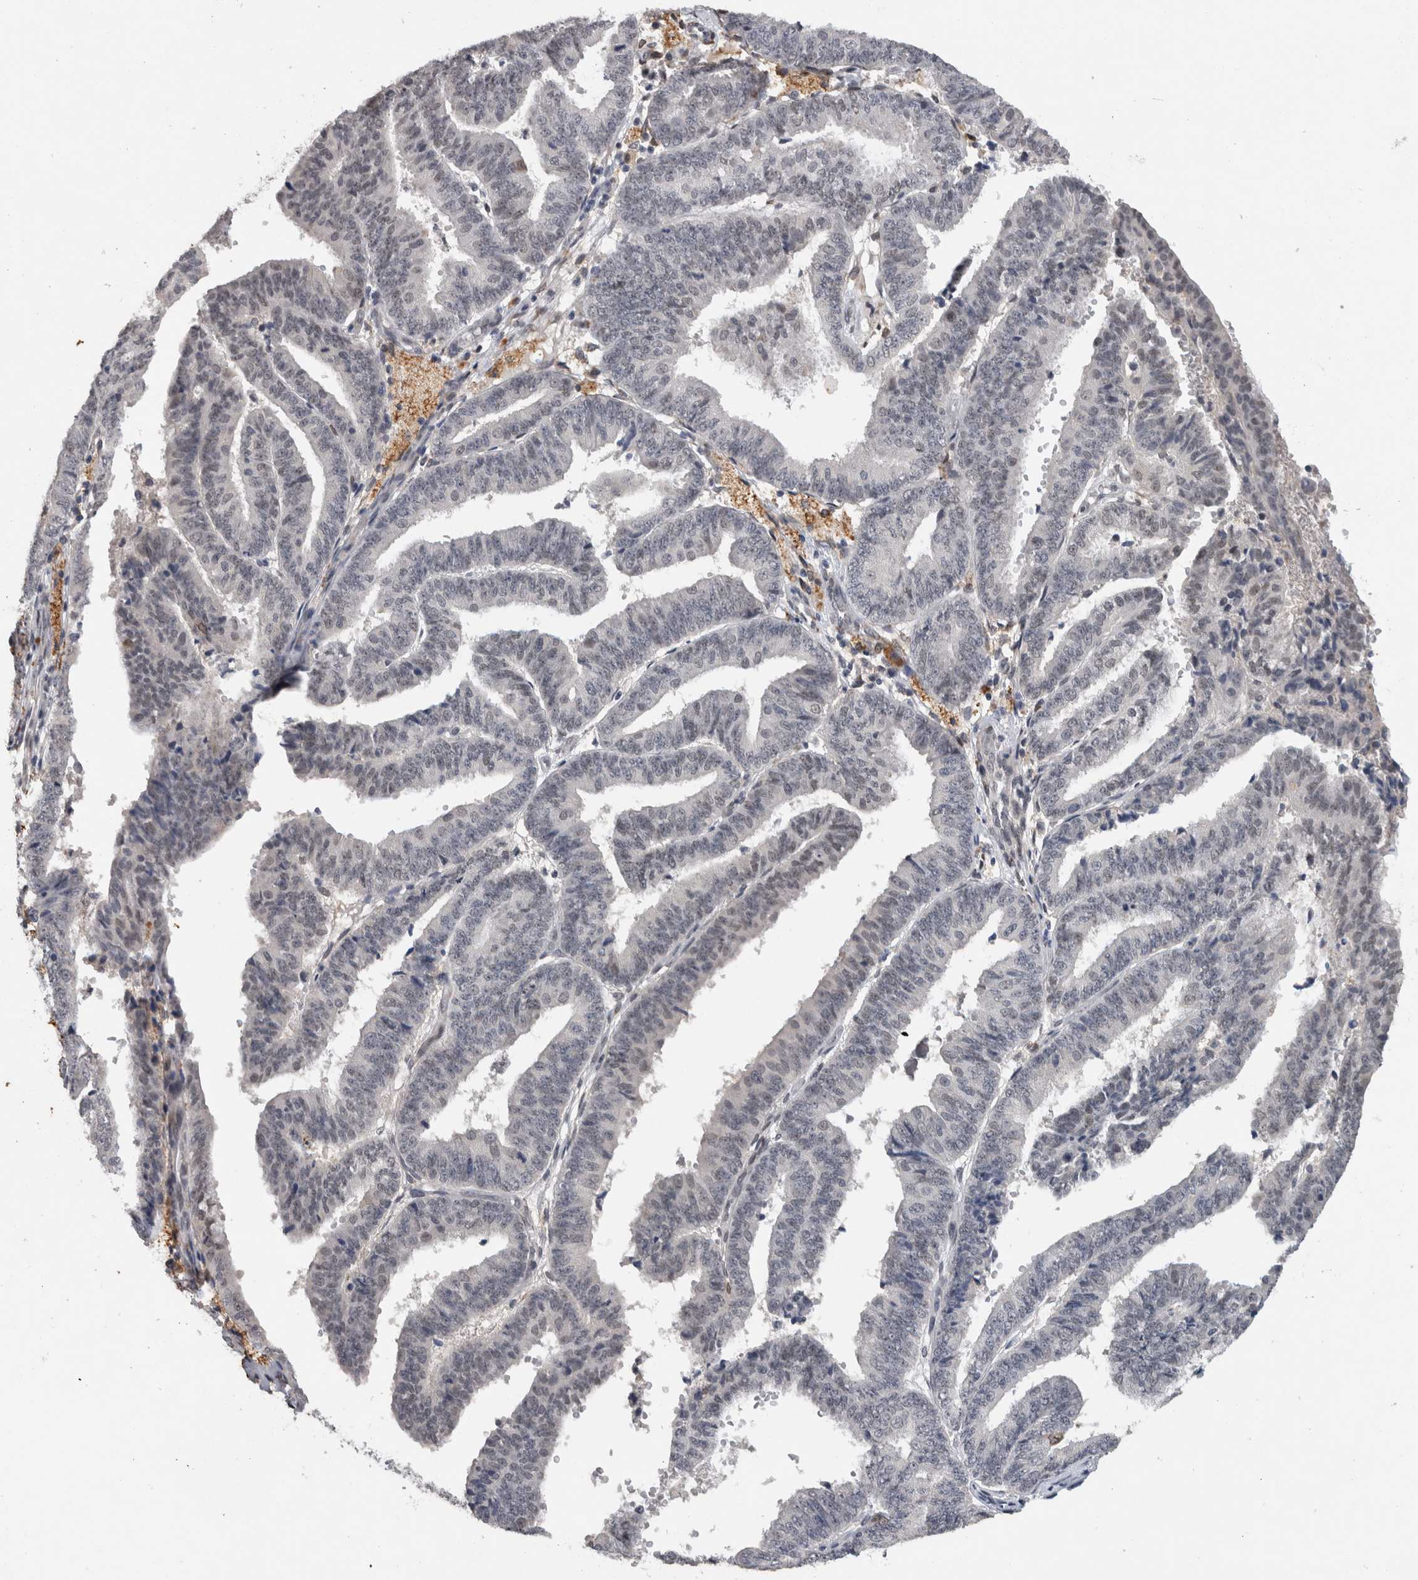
{"staining": {"intensity": "weak", "quantity": "<25%", "location": "nuclear"}, "tissue": "endometrial cancer", "cell_type": "Tumor cells", "image_type": "cancer", "snomed": [{"axis": "morphology", "description": "Adenocarcinoma, NOS"}, {"axis": "topography", "description": "Endometrium"}], "caption": "An immunohistochemistry (IHC) micrograph of endometrial cancer (adenocarcinoma) is shown. There is no staining in tumor cells of endometrial cancer (adenocarcinoma).", "gene": "PRXL2A", "patient": {"sex": "female", "age": 63}}